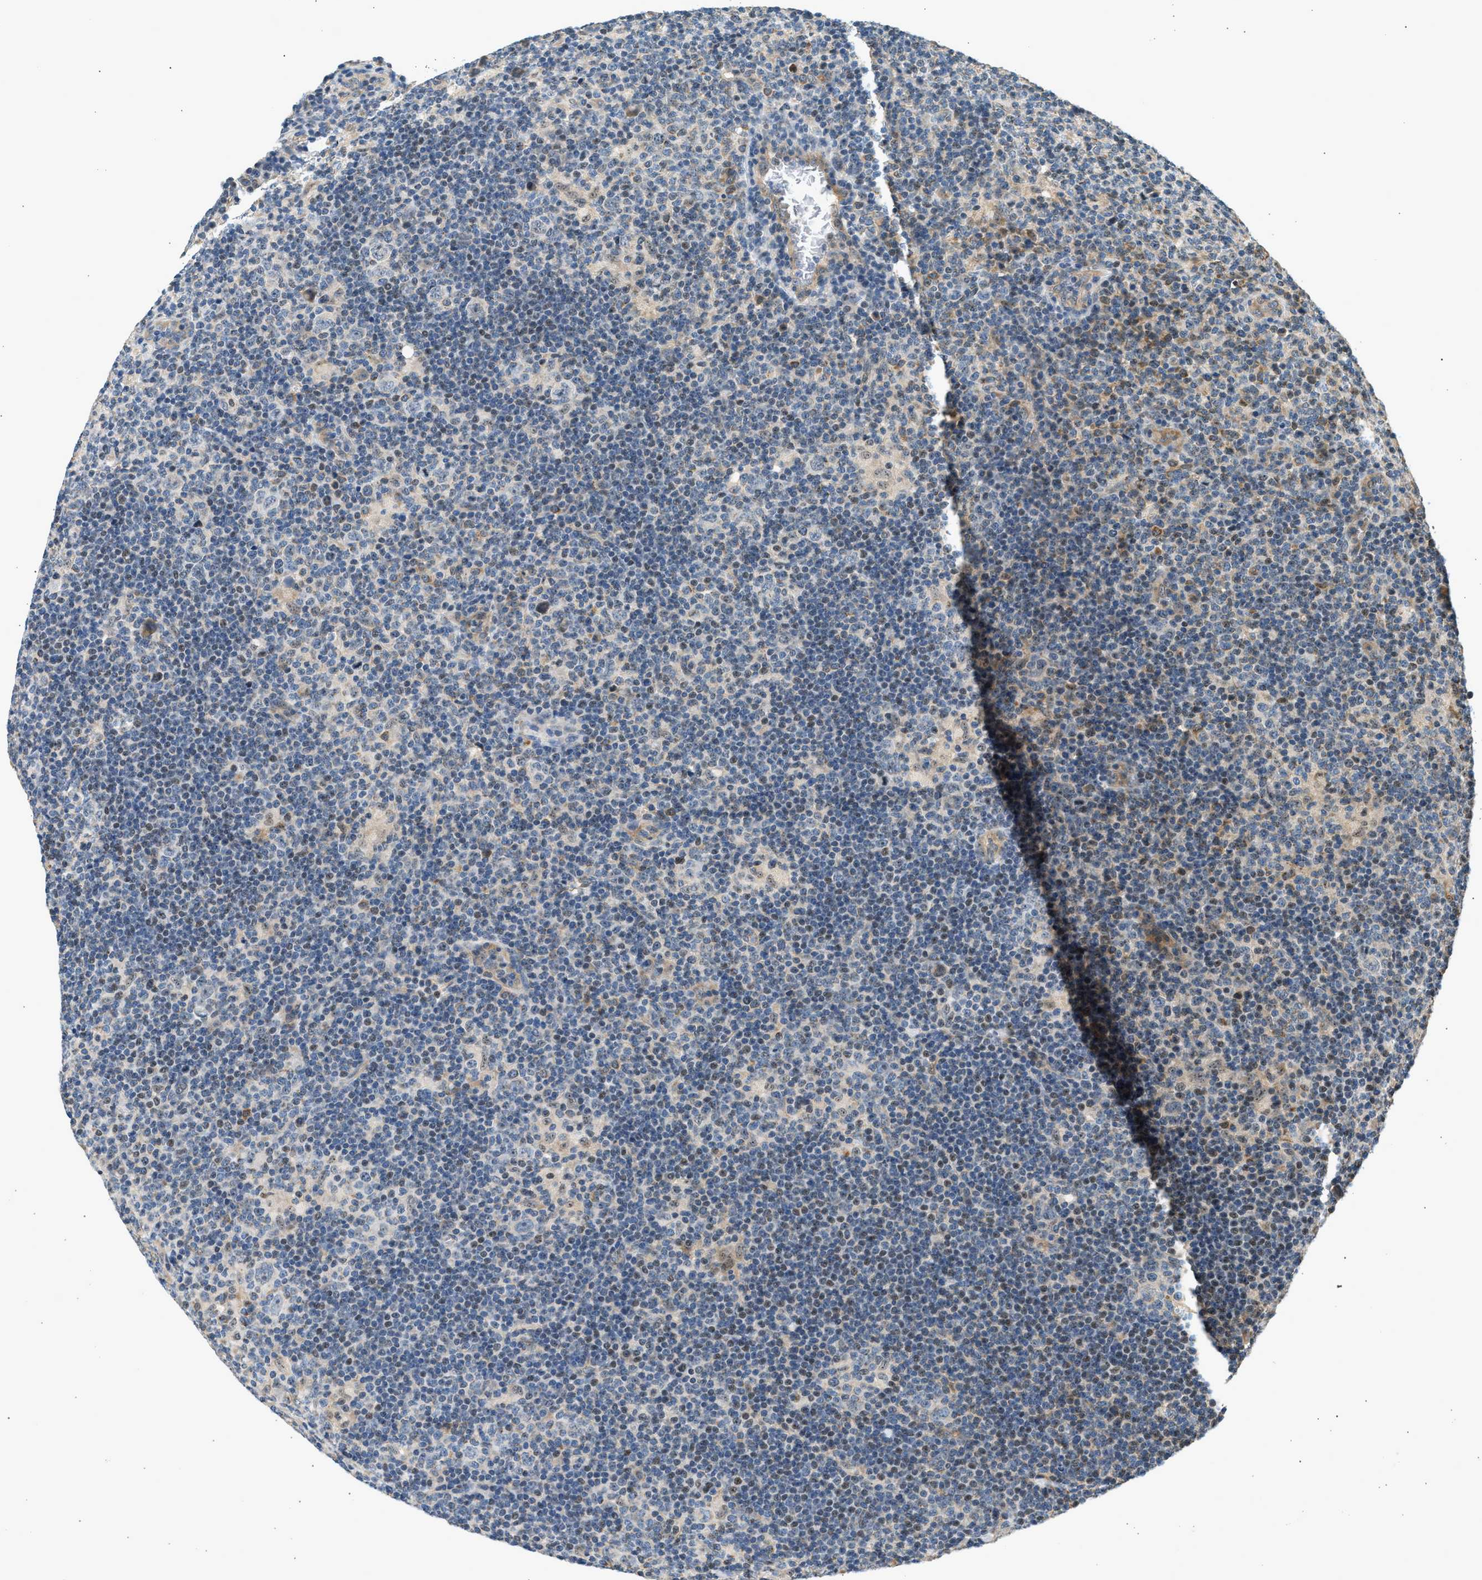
{"staining": {"intensity": "weak", "quantity": "<25%", "location": "cytoplasmic/membranous,nuclear"}, "tissue": "lymphoma", "cell_type": "Tumor cells", "image_type": "cancer", "snomed": [{"axis": "morphology", "description": "Hodgkin's disease, NOS"}, {"axis": "topography", "description": "Lymph node"}], "caption": "An image of Hodgkin's disease stained for a protein demonstrates no brown staining in tumor cells. (DAB IHC visualized using brightfield microscopy, high magnification).", "gene": "WDR31", "patient": {"sex": "female", "age": 57}}